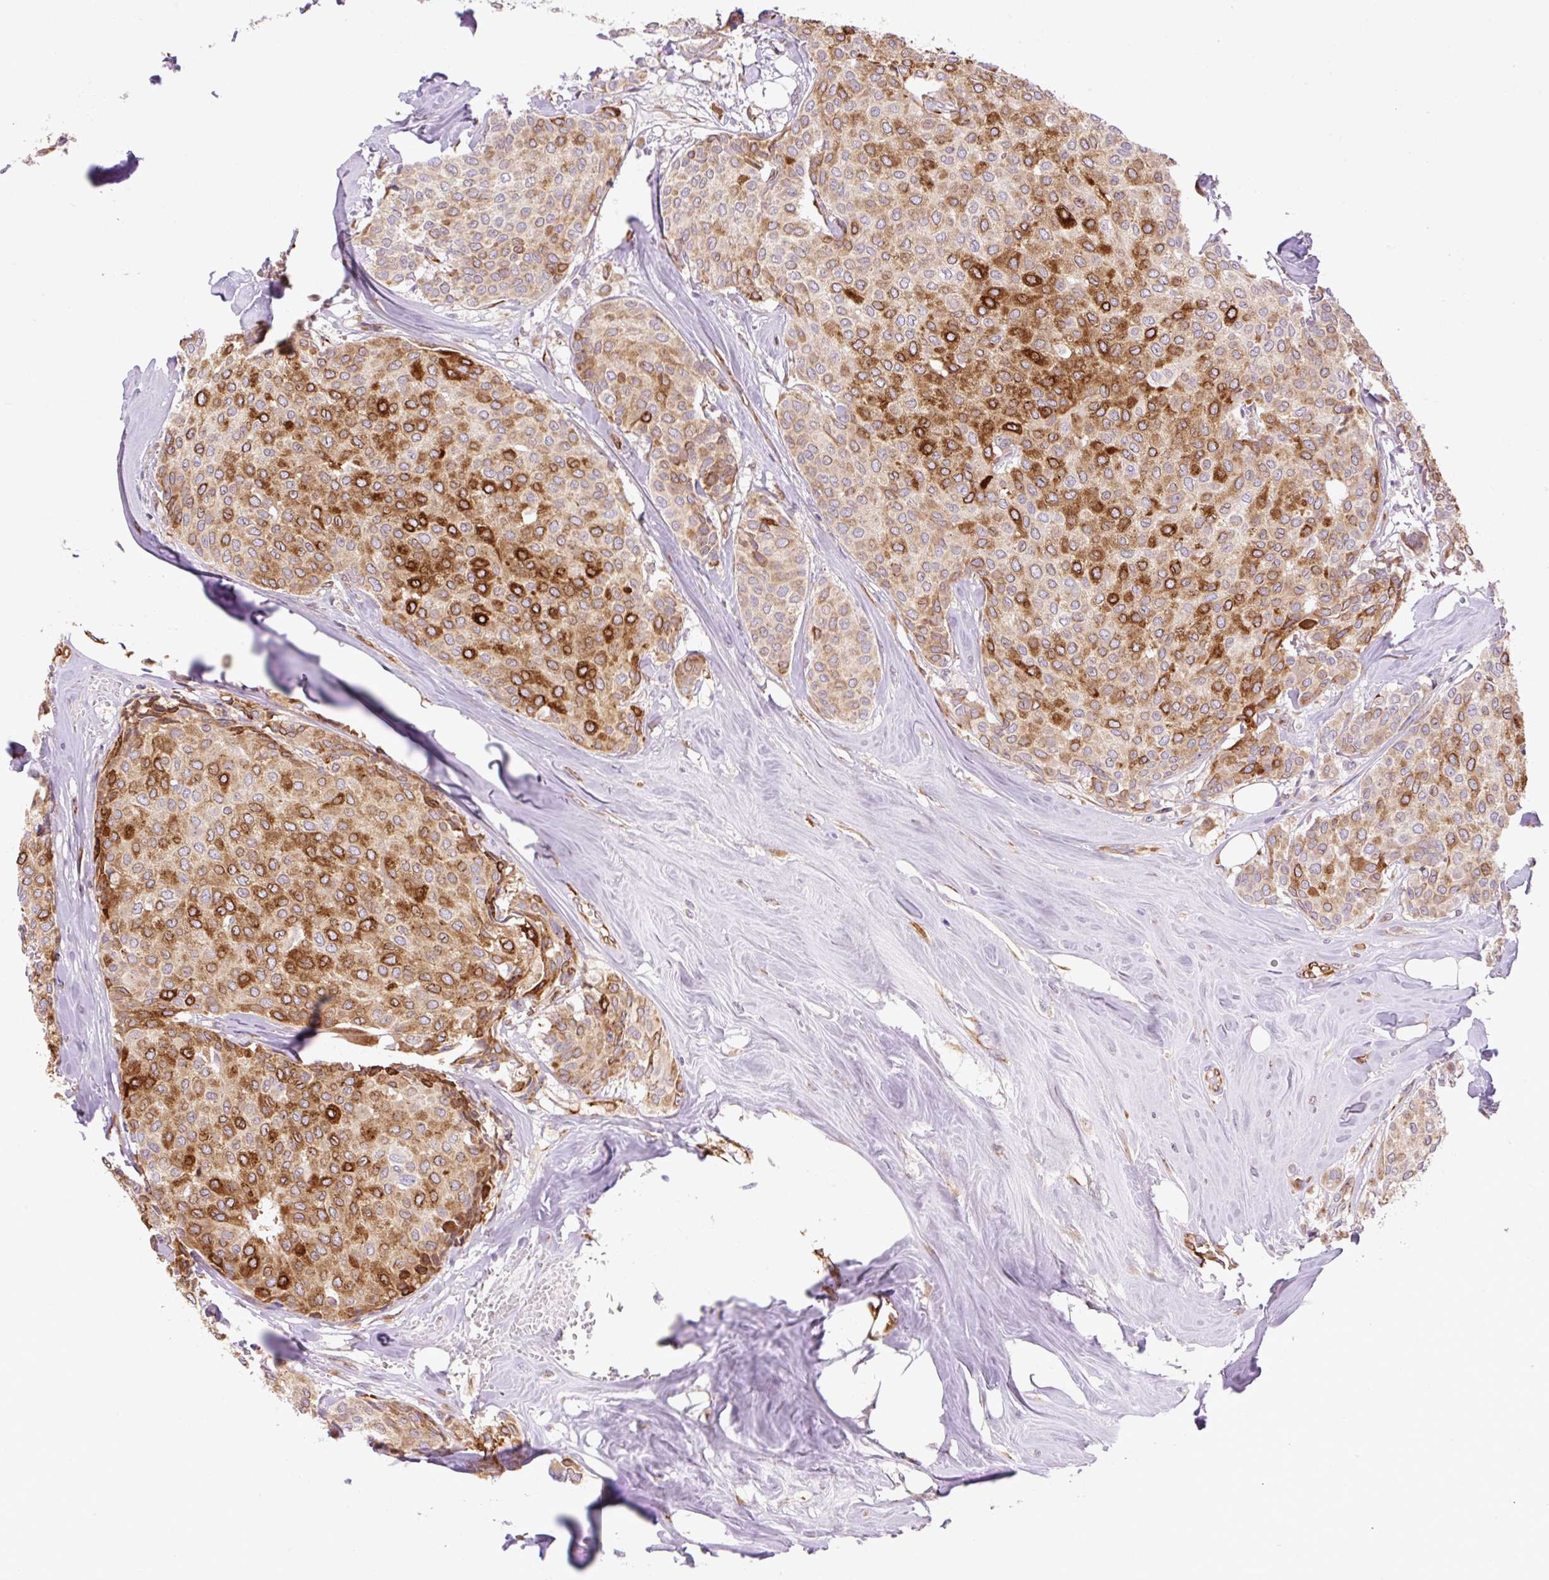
{"staining": {"intensity": "strong", "quantity": "25%-75%", "location": "cytoplasmic/membranous"}, "tissue": "breast cancer", "cell_type": "Tumor cells", "image_type": "cancer", "snomed": [{"axis": "morphology", "description": "Duct carcinoma"}, {"axis": "topography", "description": "Breast"}], "caption": "A micrograph showing strong cytoplasmic/membranous positivity in approximately 25%-75% of tumor cells in intraductal carcinoma (breast), as visualized by brown immunohistochemical staining.", "gene": "RAB30", "patient": {"sex": "female", "age": 47}}